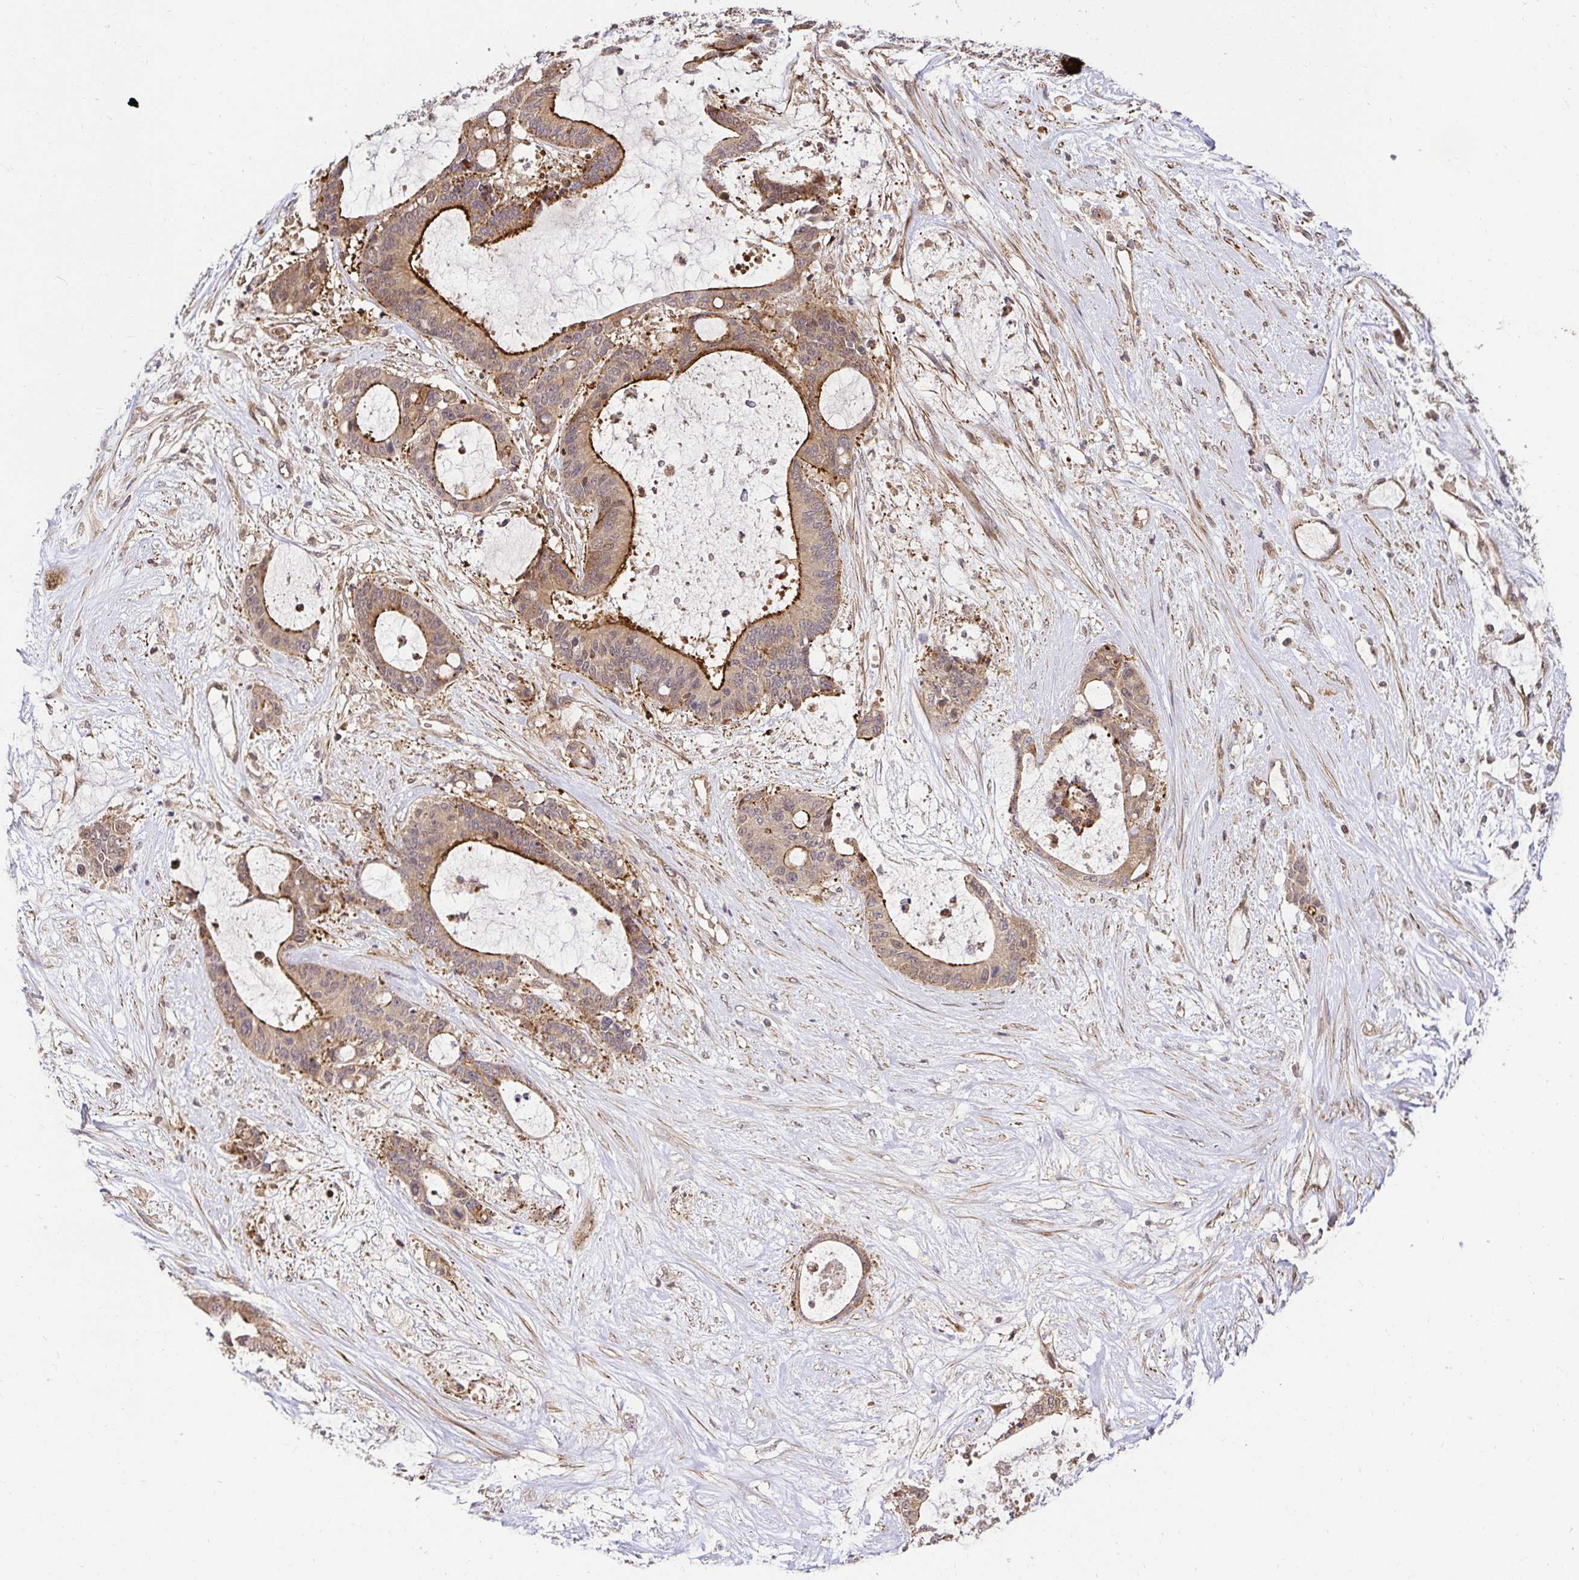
{"staining": {"intensity": "moderate", "quantity": "25%-75%", "location": "cytoplasmic/membranous"}, "tissue": "liver cancer", "cell_type": "Tumor cells", "image_type": "cancer", "snomed": [{"axis": "morphology", "description": "Normal tissue, NOS"}, {"axis": "morphology", "description": "Cholangiocarcinoma"}, {"axis": "topography", "description": "Liver"}, {"axis": "topography", "description": "Peripheral nerve tissue"}], "caption": "A medium amount of moderate cytoplasmic/membranous positivity is present in approximately 25%-75% of tumor cells in liver cholangiocarcinoma tissue. Nuclei are stained in blue.", "gene": "PSMA4", "patient": {"sex": "female", "age": 73}}